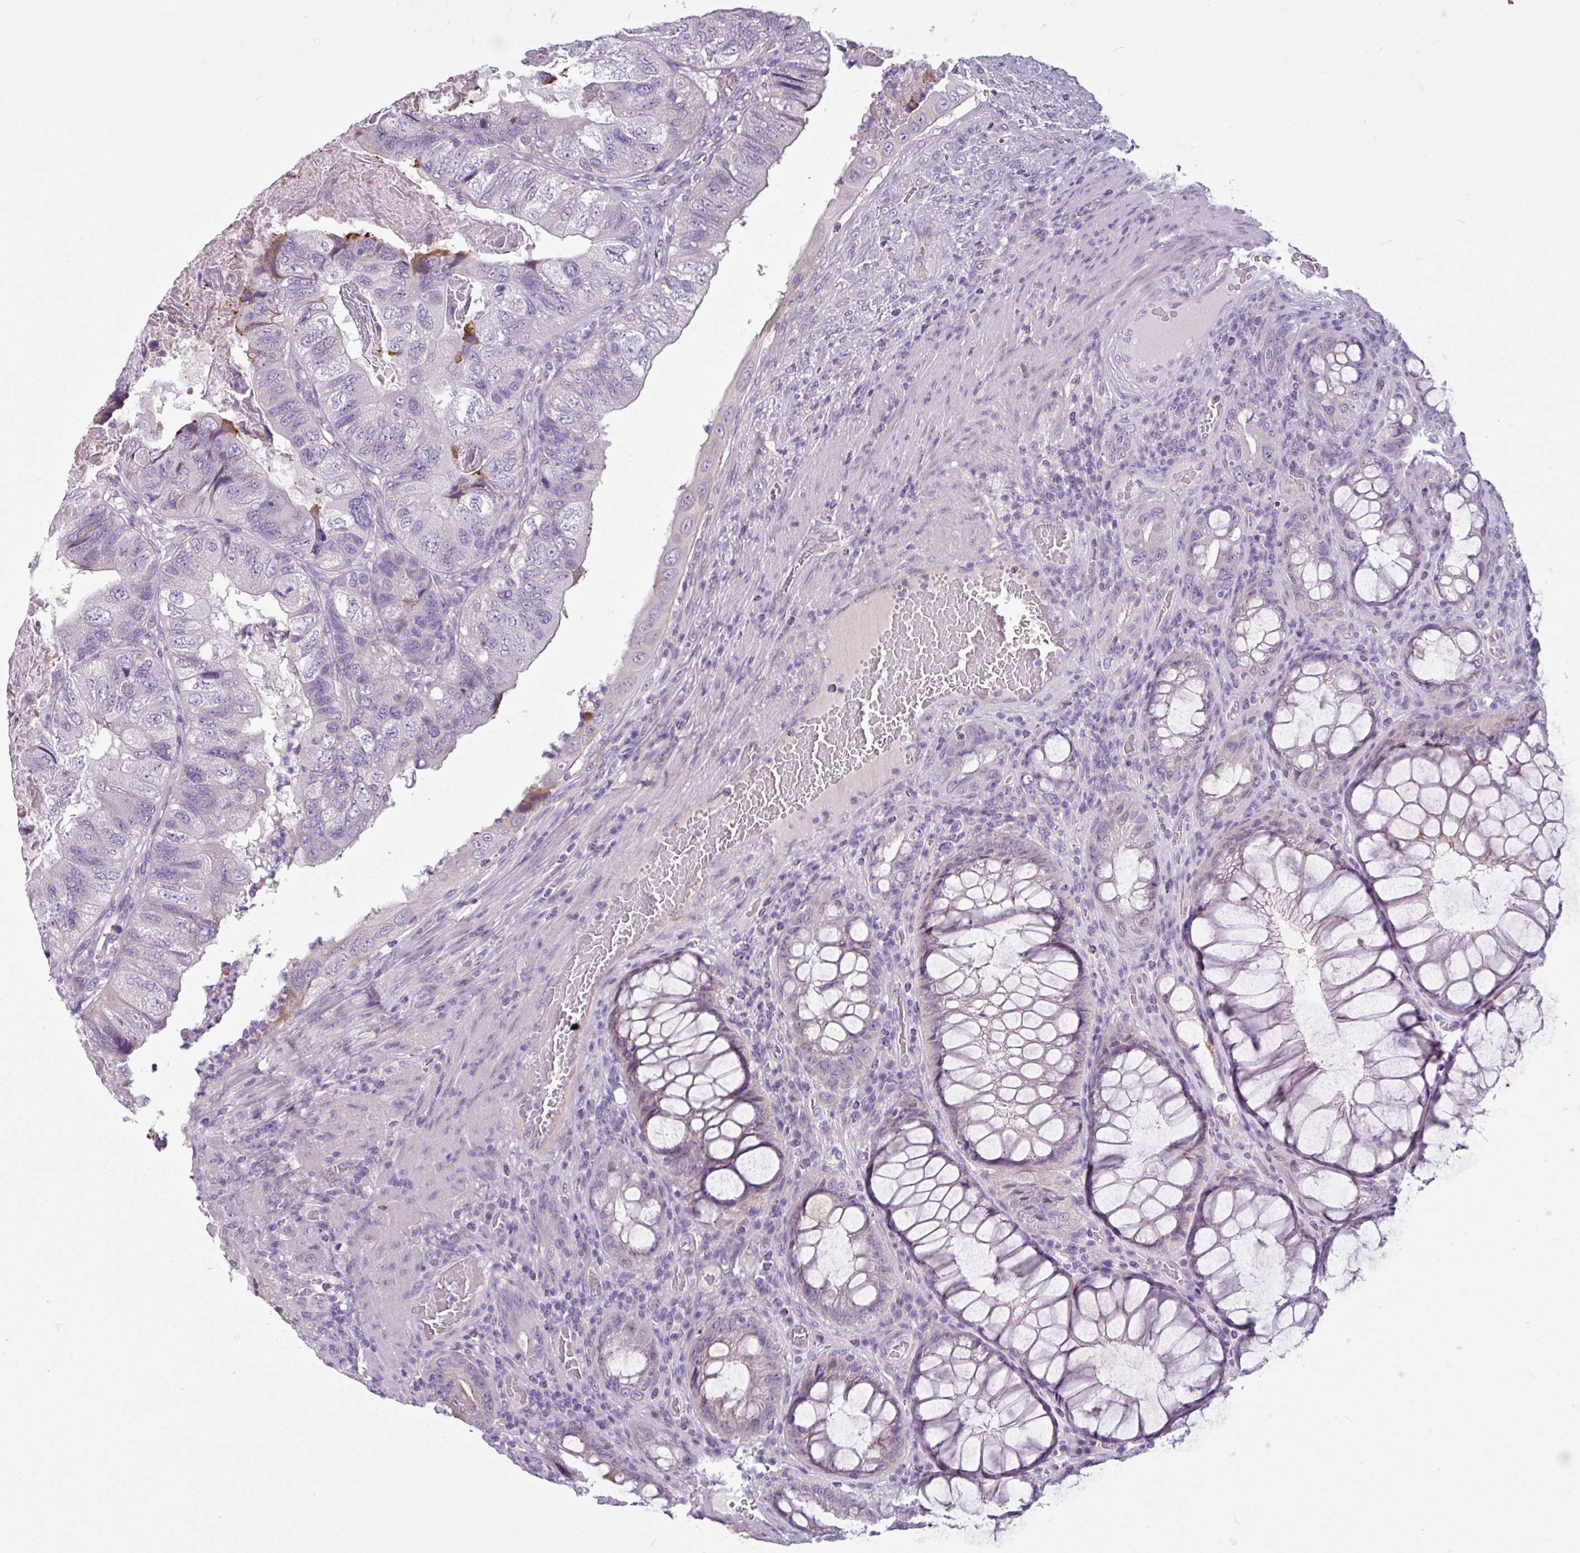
{"staining": {"intensity": "weak", "quantity": "<25%", "location": "cytoplasmic/membranous"}, "tissue": "colorectal cancer", "cell_type": "Tumor cells", "image_type": "cancer", "snomed": [{"axis": "morphology", "description": "Adenocarcinoma, NOS"}, {"axis": "topography", "description": "Rectum"}], "caption": "This is a photomicrograph of immunohistochemistry staining of colorectal cancer, which shows no positivity in tumor cells.", "gene": "TMEM178B", "patient": {"sex": "male", "age": 63}}